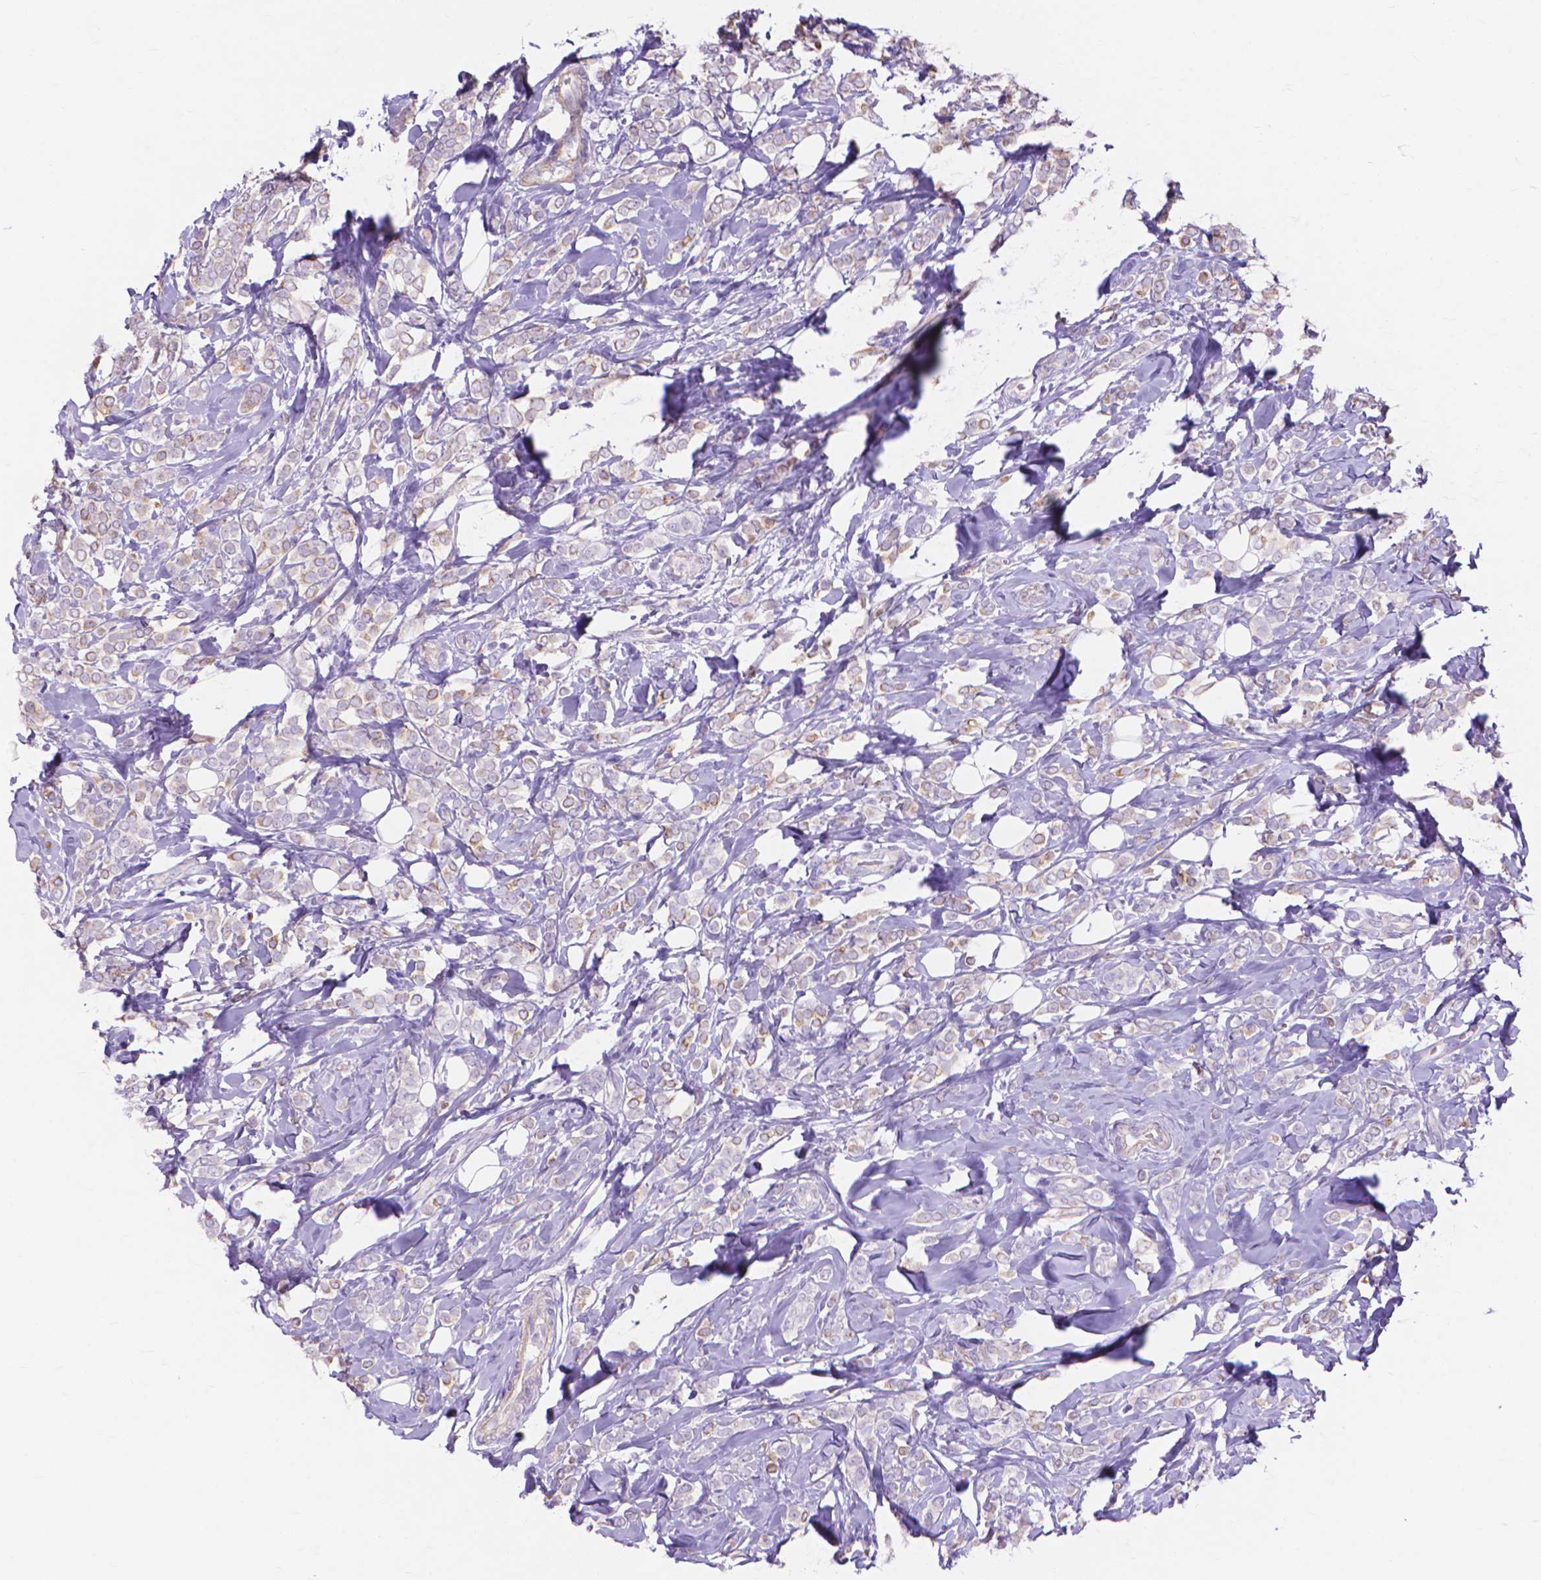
{"staining": {"intensity": "negative", "quantity": "none", "location": "none"}, "tissue": "breast cancer", "cell_type": "Tumor cells", "image_type": "cancer", "snomed": [{"axis": "morphology", "description": "Lobular carcinoma"}, {"axis": "topography", "description": "Breast"}], "caption": "Histopathology image shows no protein expression in tumor cells of breast lobular carcinoma tissue.", "gene": "MBLAC1", "patient": {"sex": "female", "age": 49}}